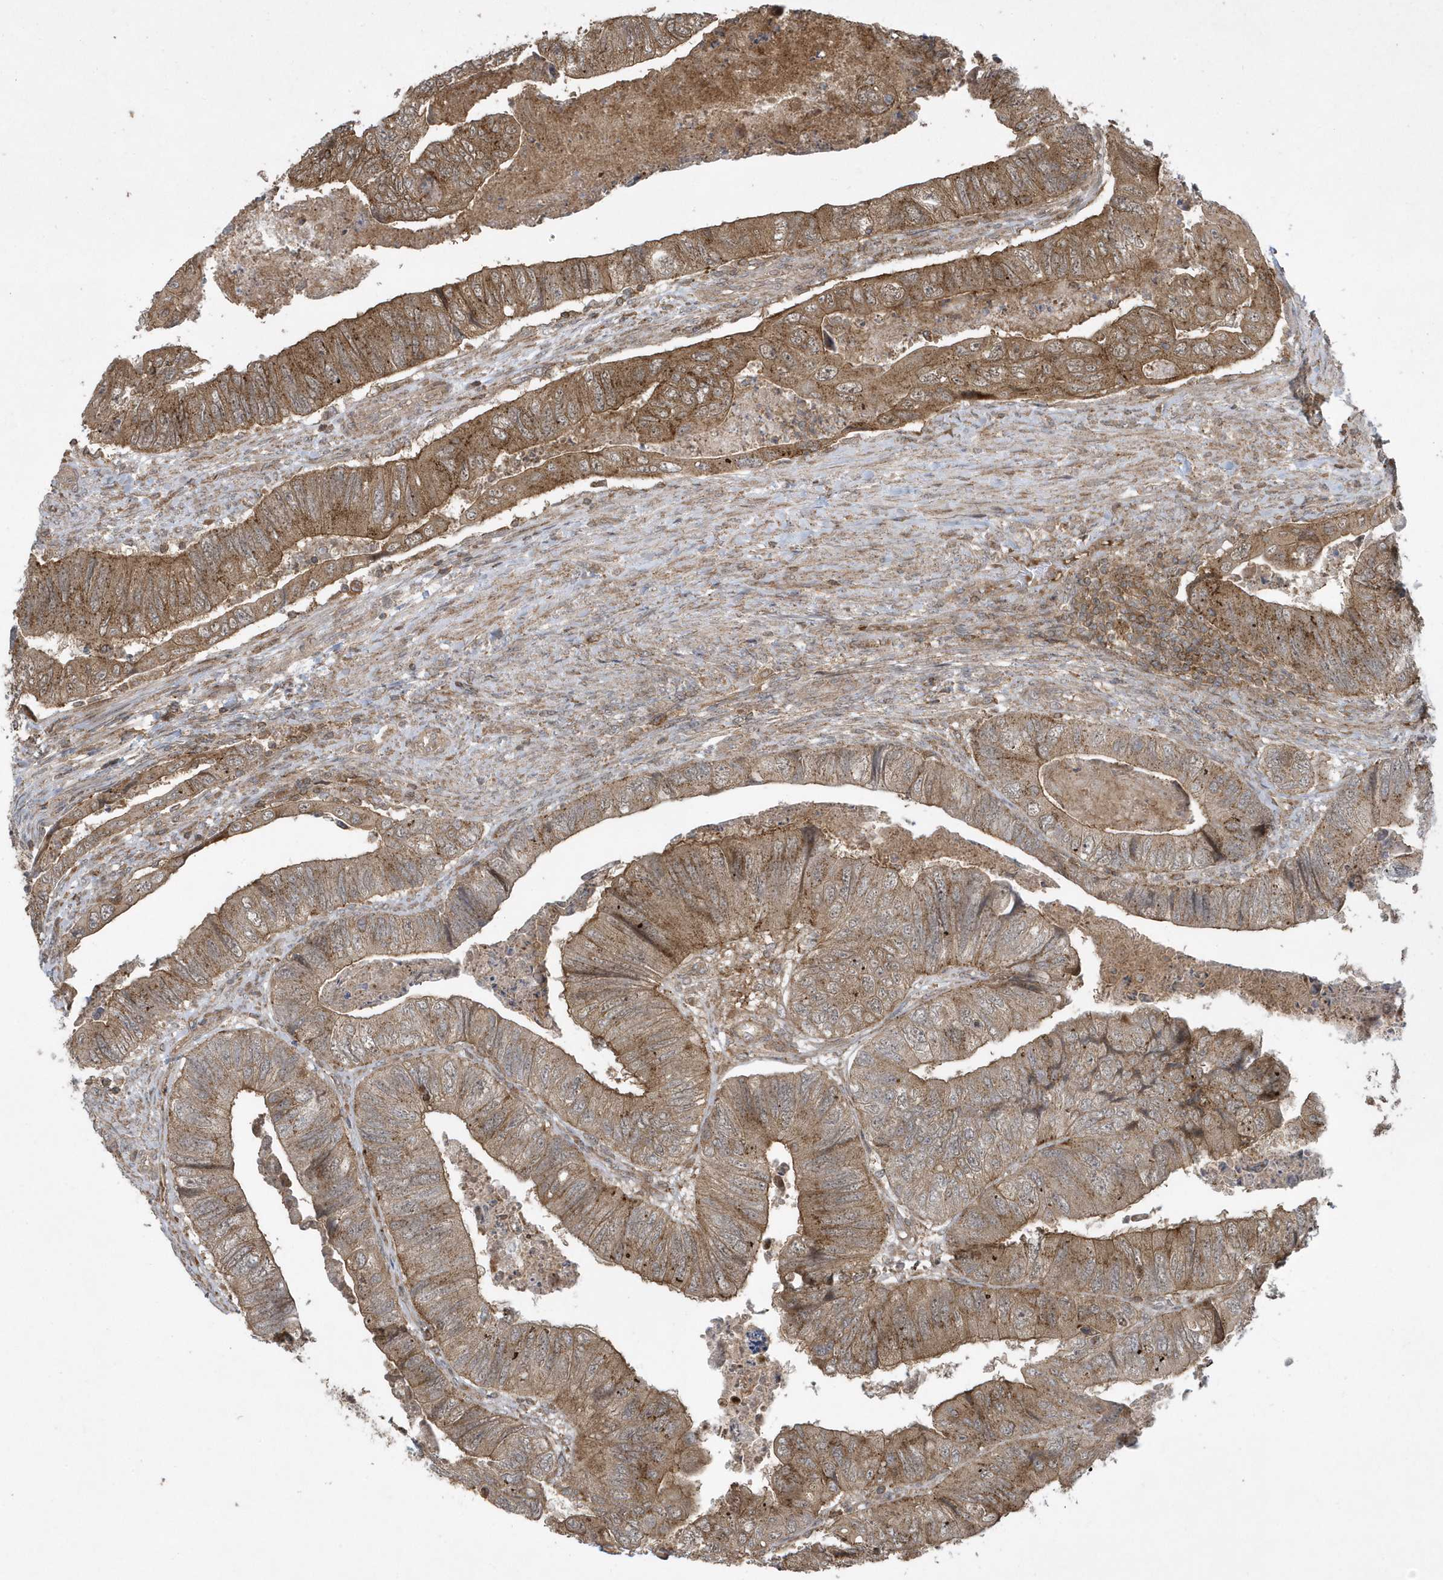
{"staining": {"intensity": "moderate", "quantity": ">75%", "location": "cytoplasmic/membranous"}, "tissue": "colorectal cancer", "cell_type": "Tumor cells", "image_type": "cancer", "snomed": [{"axis": "morphology", "description": "Adenocarcinoma, NOS"}, {"axis": "topography", "description": "Rectum"}], "caption": "A photomicrograph of human colorectal cancer stained for a protein demonstrates moderate cytoplasmic/membranous brown staining in tumor cells.", "gene": "STAMBP", "patient": {"sex": "male", "age": 63}}